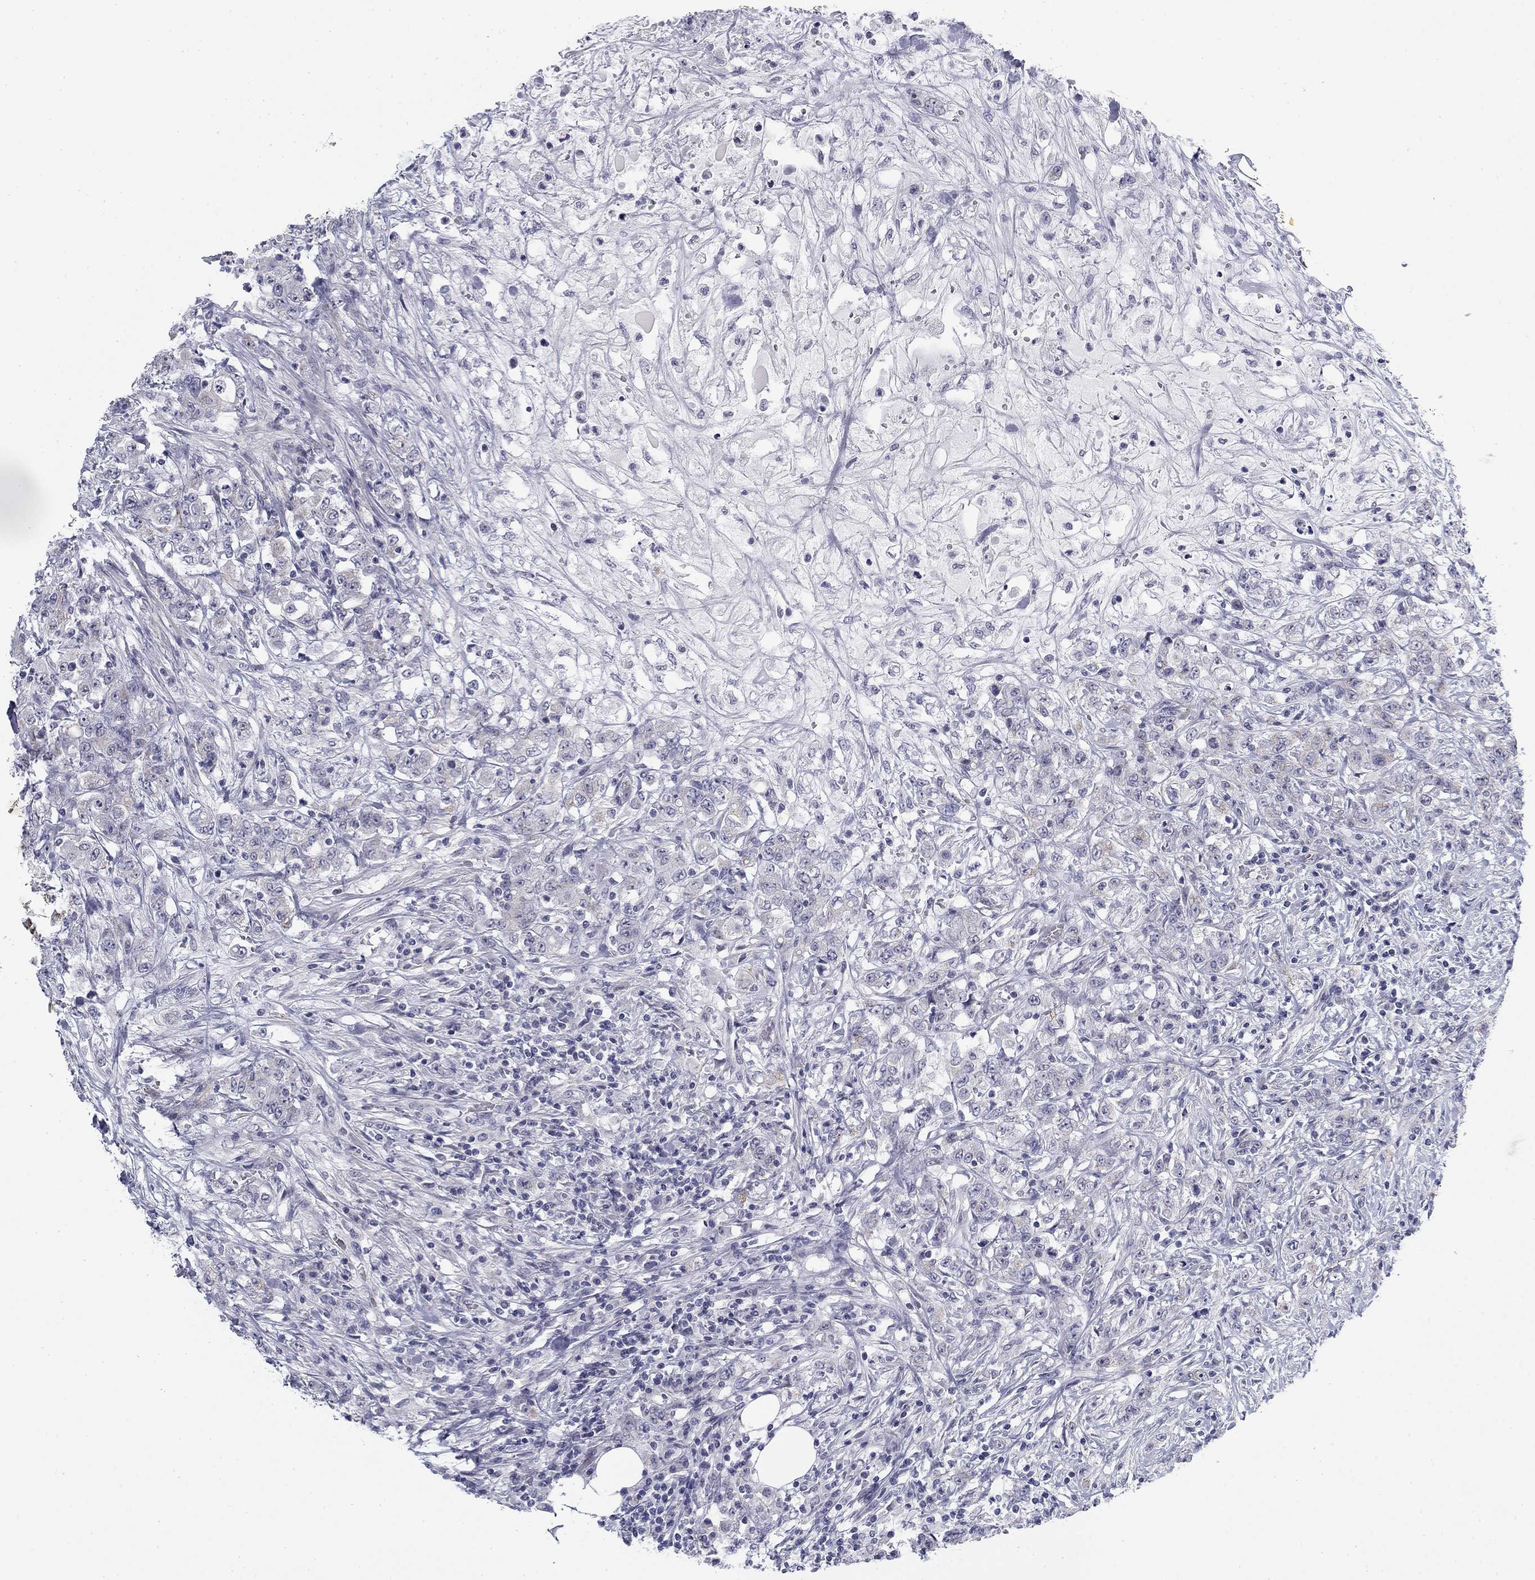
{"staining": {"intensity": "negative", "quantity": "none", "location": "none"}, "tissue": "colorectal cancer", "cell_type": "Tumor cells", "image_type": "cancer", "snomed": [{"axis": "morphology", "description": "Adenocarcinoma, NOS"}, {"axis": "topography", "description": "Colon"}], "caption": "An immunohistochemistry photomicrograph of colorectal adenocarcinoma is shown. There is no staining in tumor cells of colorectal adenocarcinoma. (DAB (3,3'-diaminobenzidine) immunohistochemistry visualized using brightfield microscopy, high magnification).", "gene": "PRPH", "patient": {"sex": "female", "age": 48}}